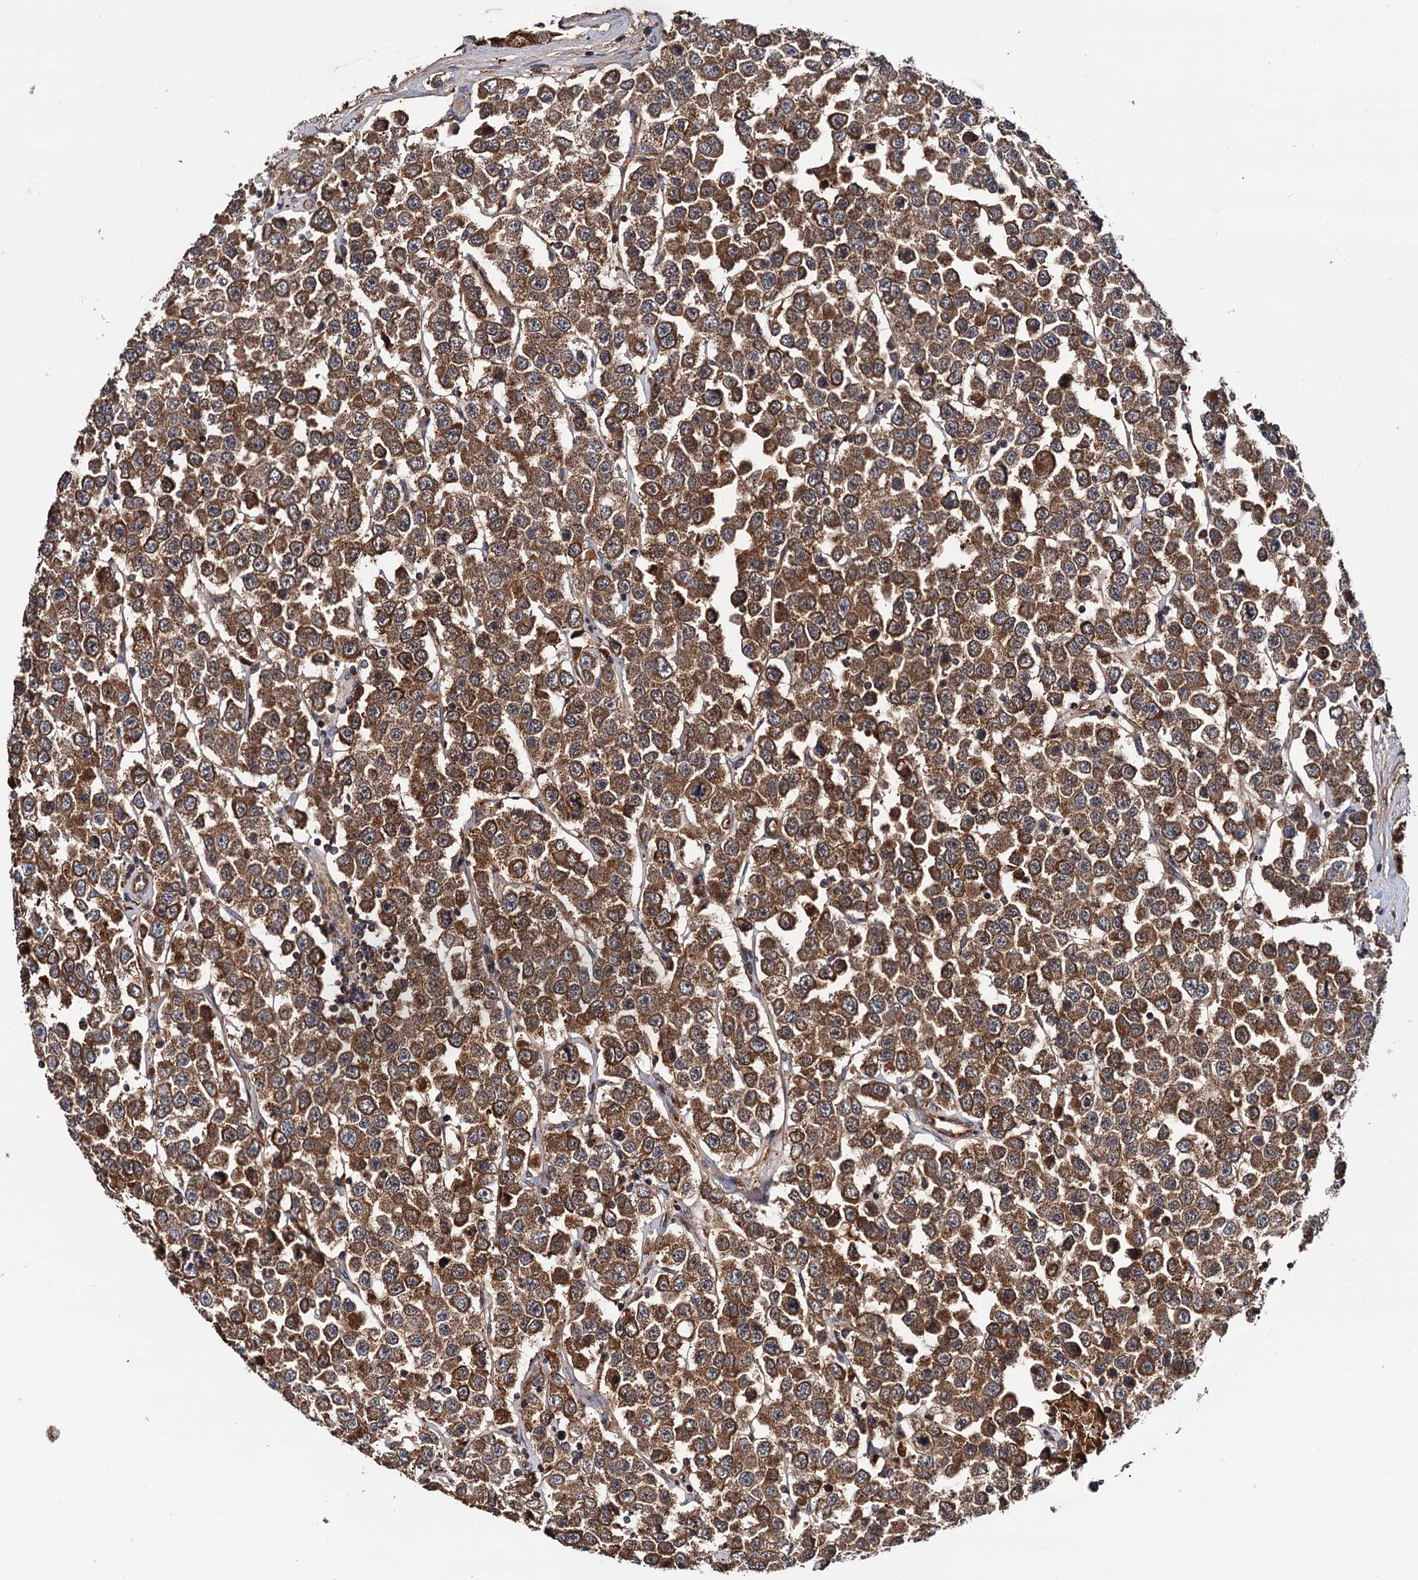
{"staining": {"intensity": "moderate", "quantity": ">75%", "location": "cytoplasmic/membranous"}, "tissue": "testis cancer", "cell_type": "Tumor cells", "image_type": "cancer", "snomed": [{"axis": "morphology", "description": "Seminoma, NOS"}, {"axis": "topography", "description": "Testis"}], "caption": "IHC micrograph of testis cancer (seminoma) stained for a protein (brown), which demonstrates medium levels of moderate cytoplasmic/membranous expression in approximately >75% of tumor cells.", "gene": "MRPL42", "patient": {"sex": "male", "age": 28}}